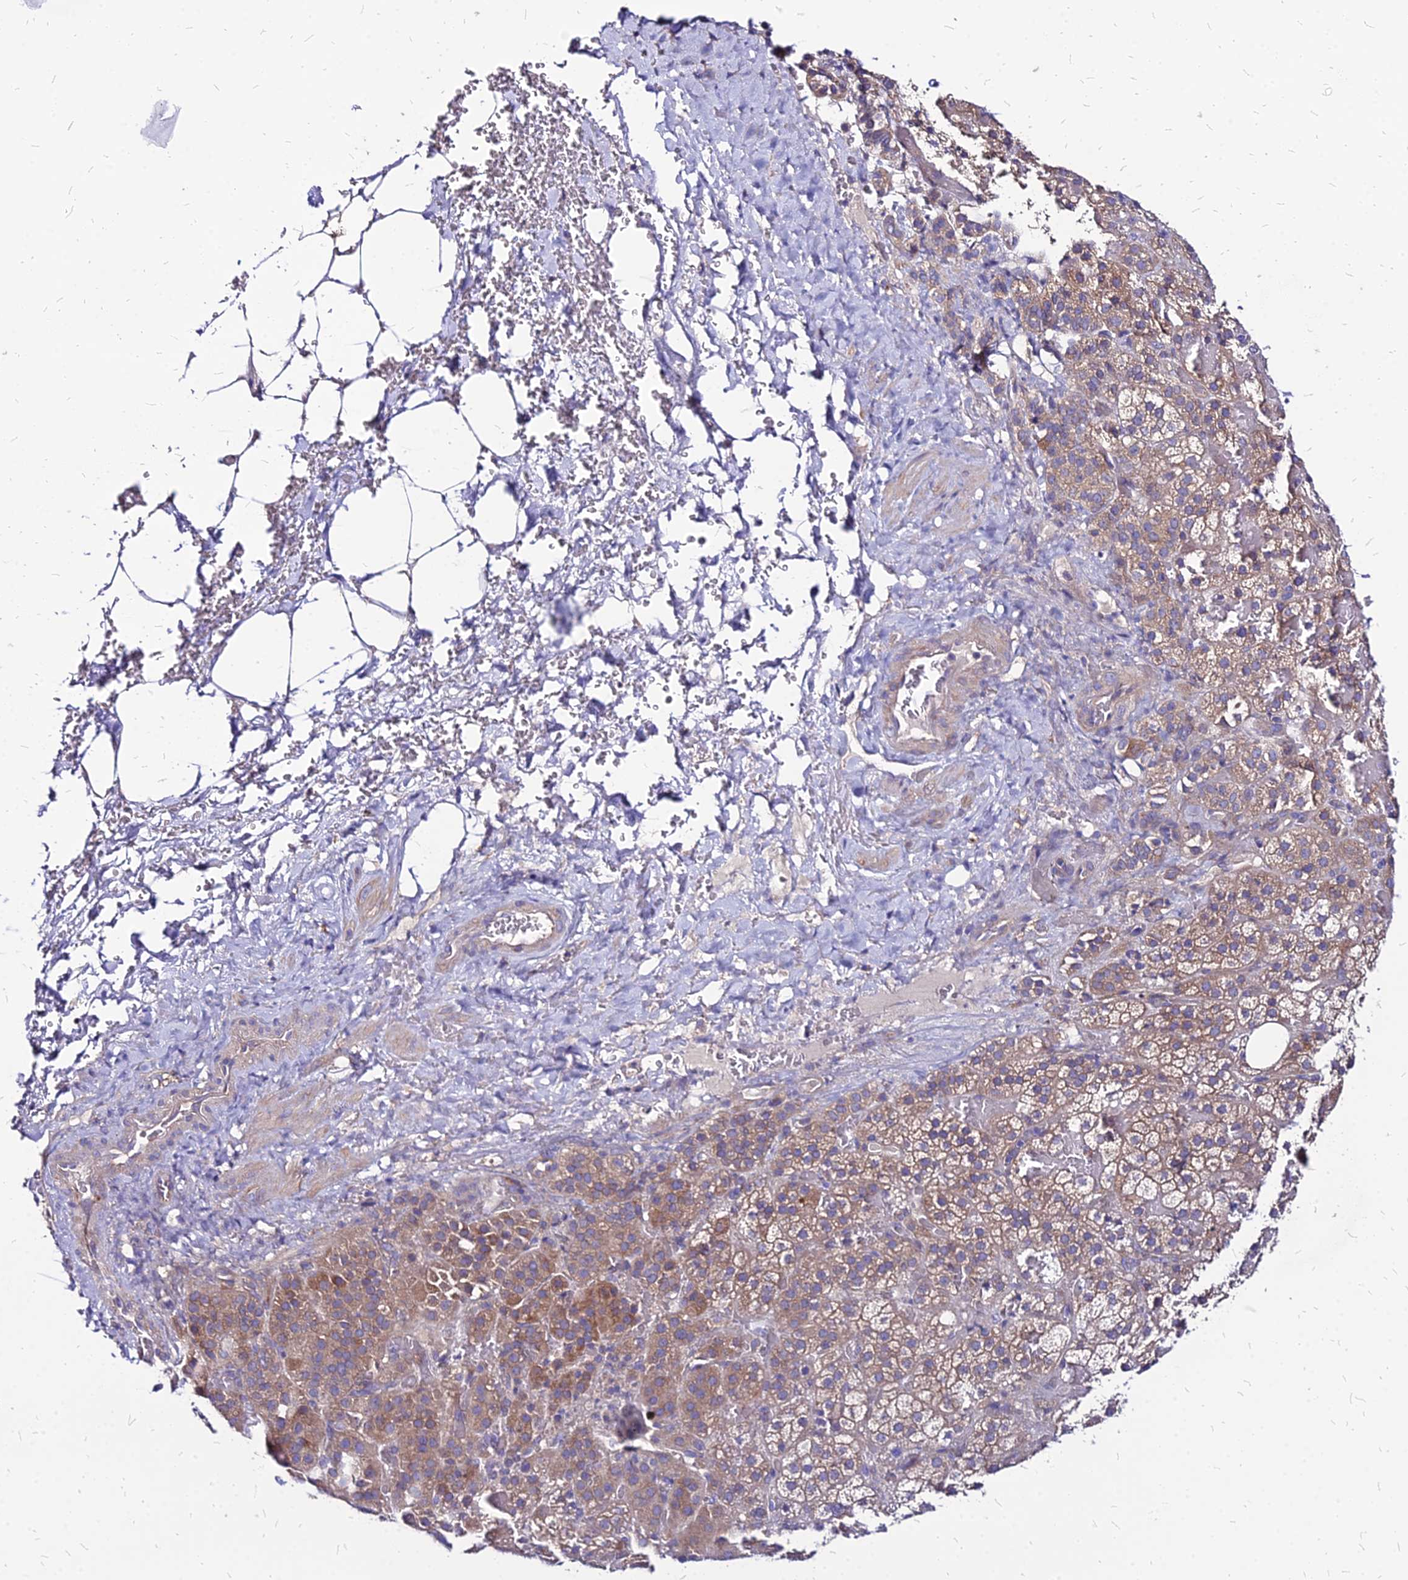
{"staining": {"intensity": "moderate", "quantity": ">75%", "location": "cytoplasmic/membranous"}, "tissue": "adrenal gland", "cell_type": "Glandular cells", "image_type": "normal", "snomed": [{"axis": "morphology", "description": "Normal tissue, NOS"}, {"axis": "topography", "description": "Adrenal gland"}], "caption": "Adrenal gland stained with IHC displays moderate cytoplasmic/membranous expression in about >75% of glandular cells.", "gene": "COMMD10", "patient": {"sex": "male", "age": 57}}